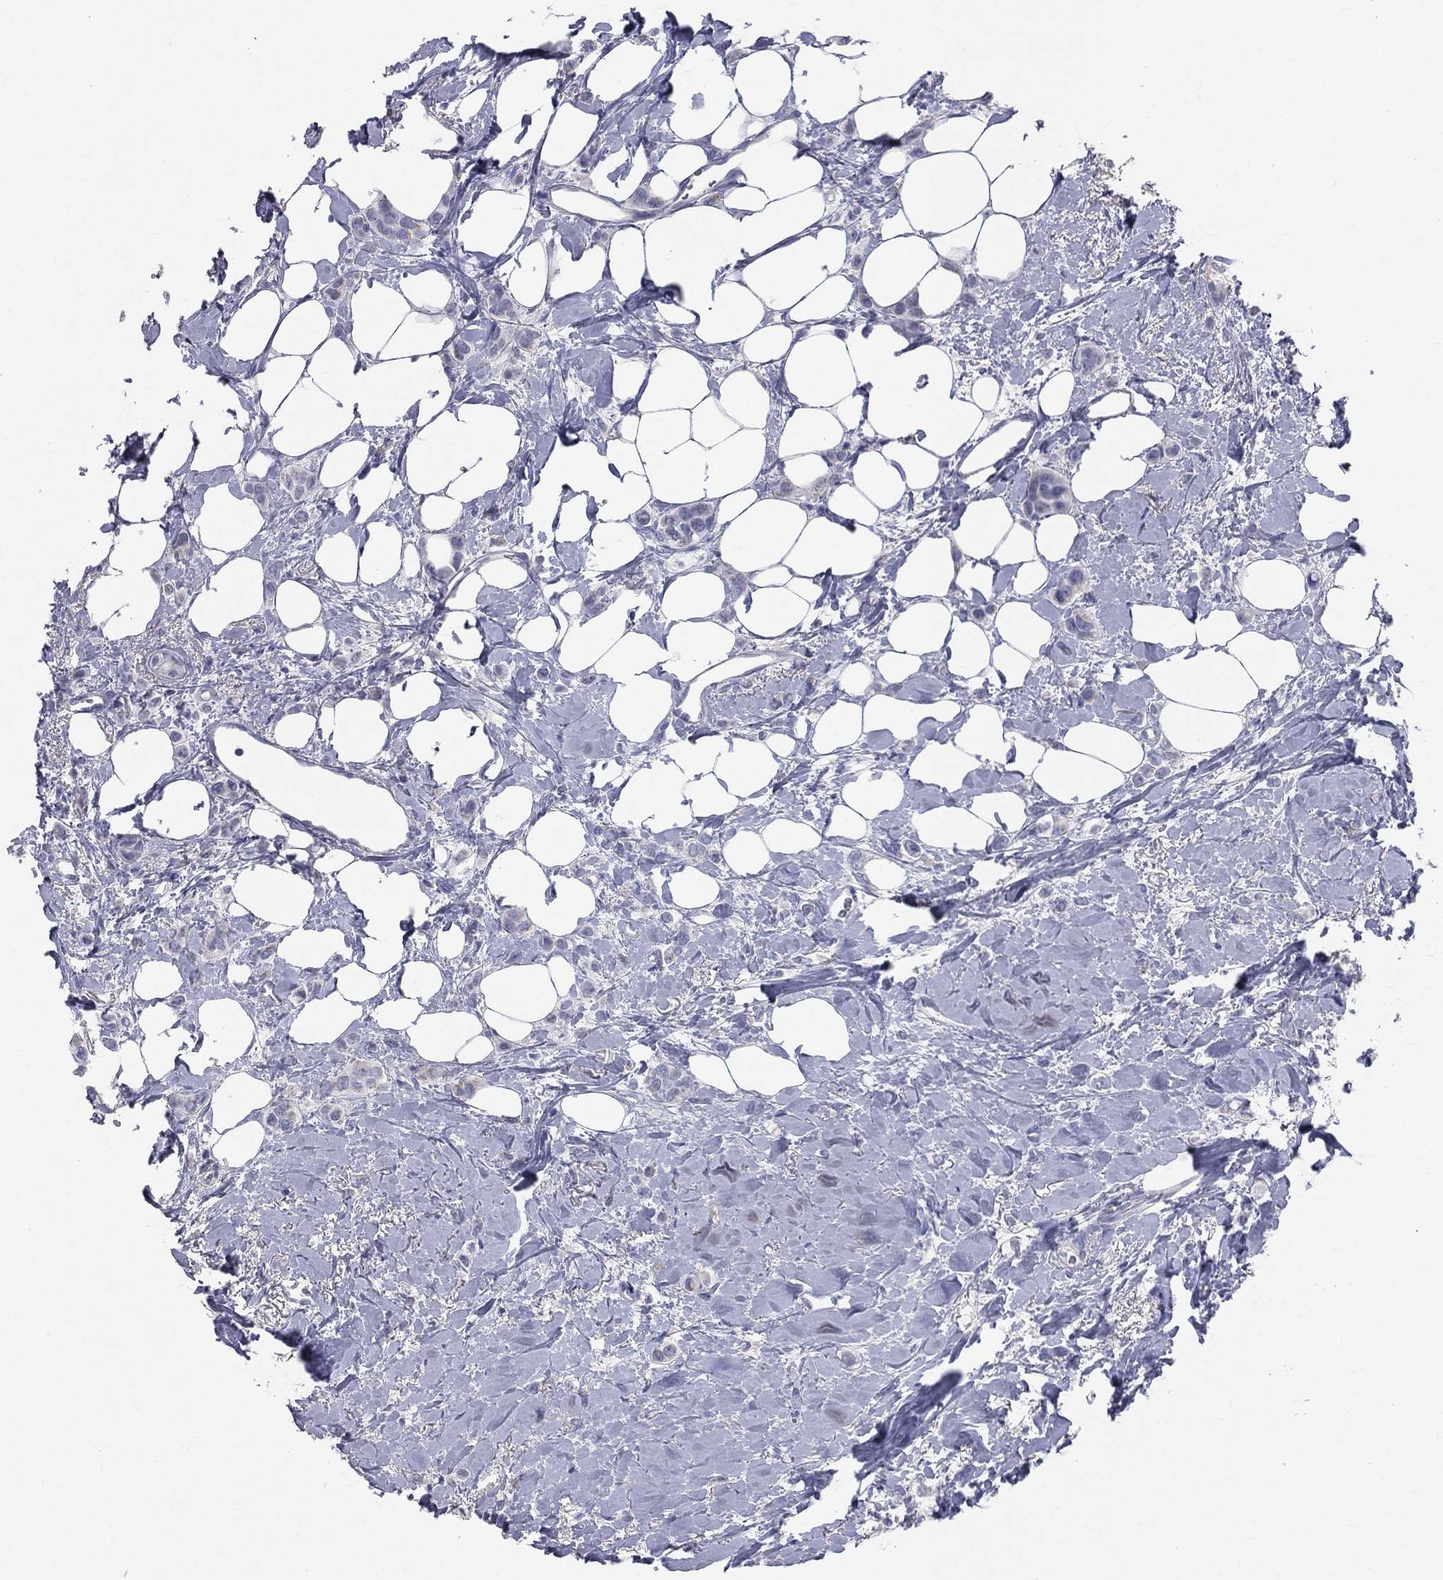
{"staining": {"intensity": "negative", "quantity": "none", "location": "none"}, "tissue": "breast cancer", "cell_type": "Tumor cells", "image_type": "cancer", "snomed": [{"axis": "morphology", "description": "Lobular carcinoma"}, {"axis": "topography", "description": "Breast"}], "caption": "Tumor cells show no significant protein expression in breast lobular carcinoma.", "gene": "STK31", "patient": {"sex": "female", "age": 66}}